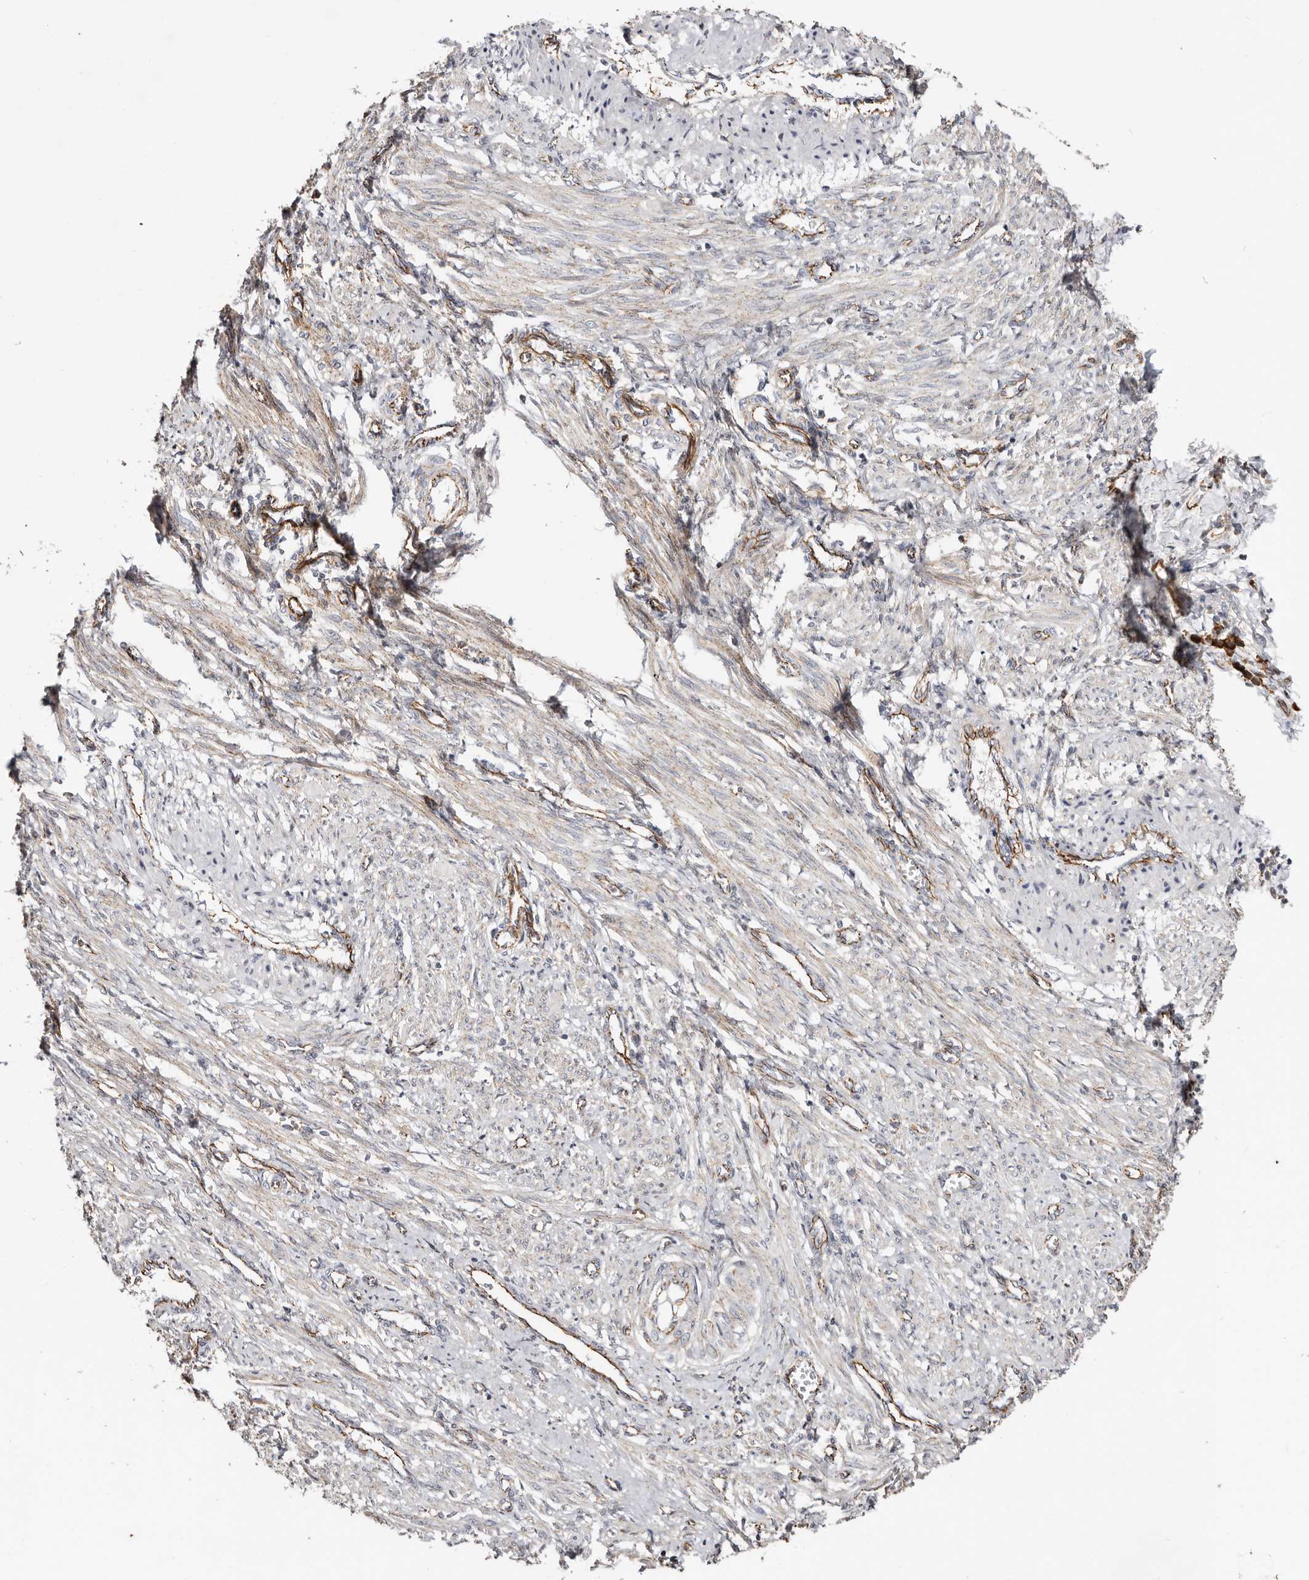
{"staining": {"intensity": "negative", "quantity": "none", "location": "none"}, "tissue": "smooth muscle", "cell_type": "Smooth muscle cells", "image_type": "normal", "snomed": [{"axis": "morphology", "description": "Normal tissue, NOS"}, {"axis": "topography", "description": "Endometrium"}], "caption": "Smooth muscle stained for a protein using IHC reveals no expression smooth muscle cells.", "gene": "CTNNB1", "patient": {"sex": "female", "age": 33}}